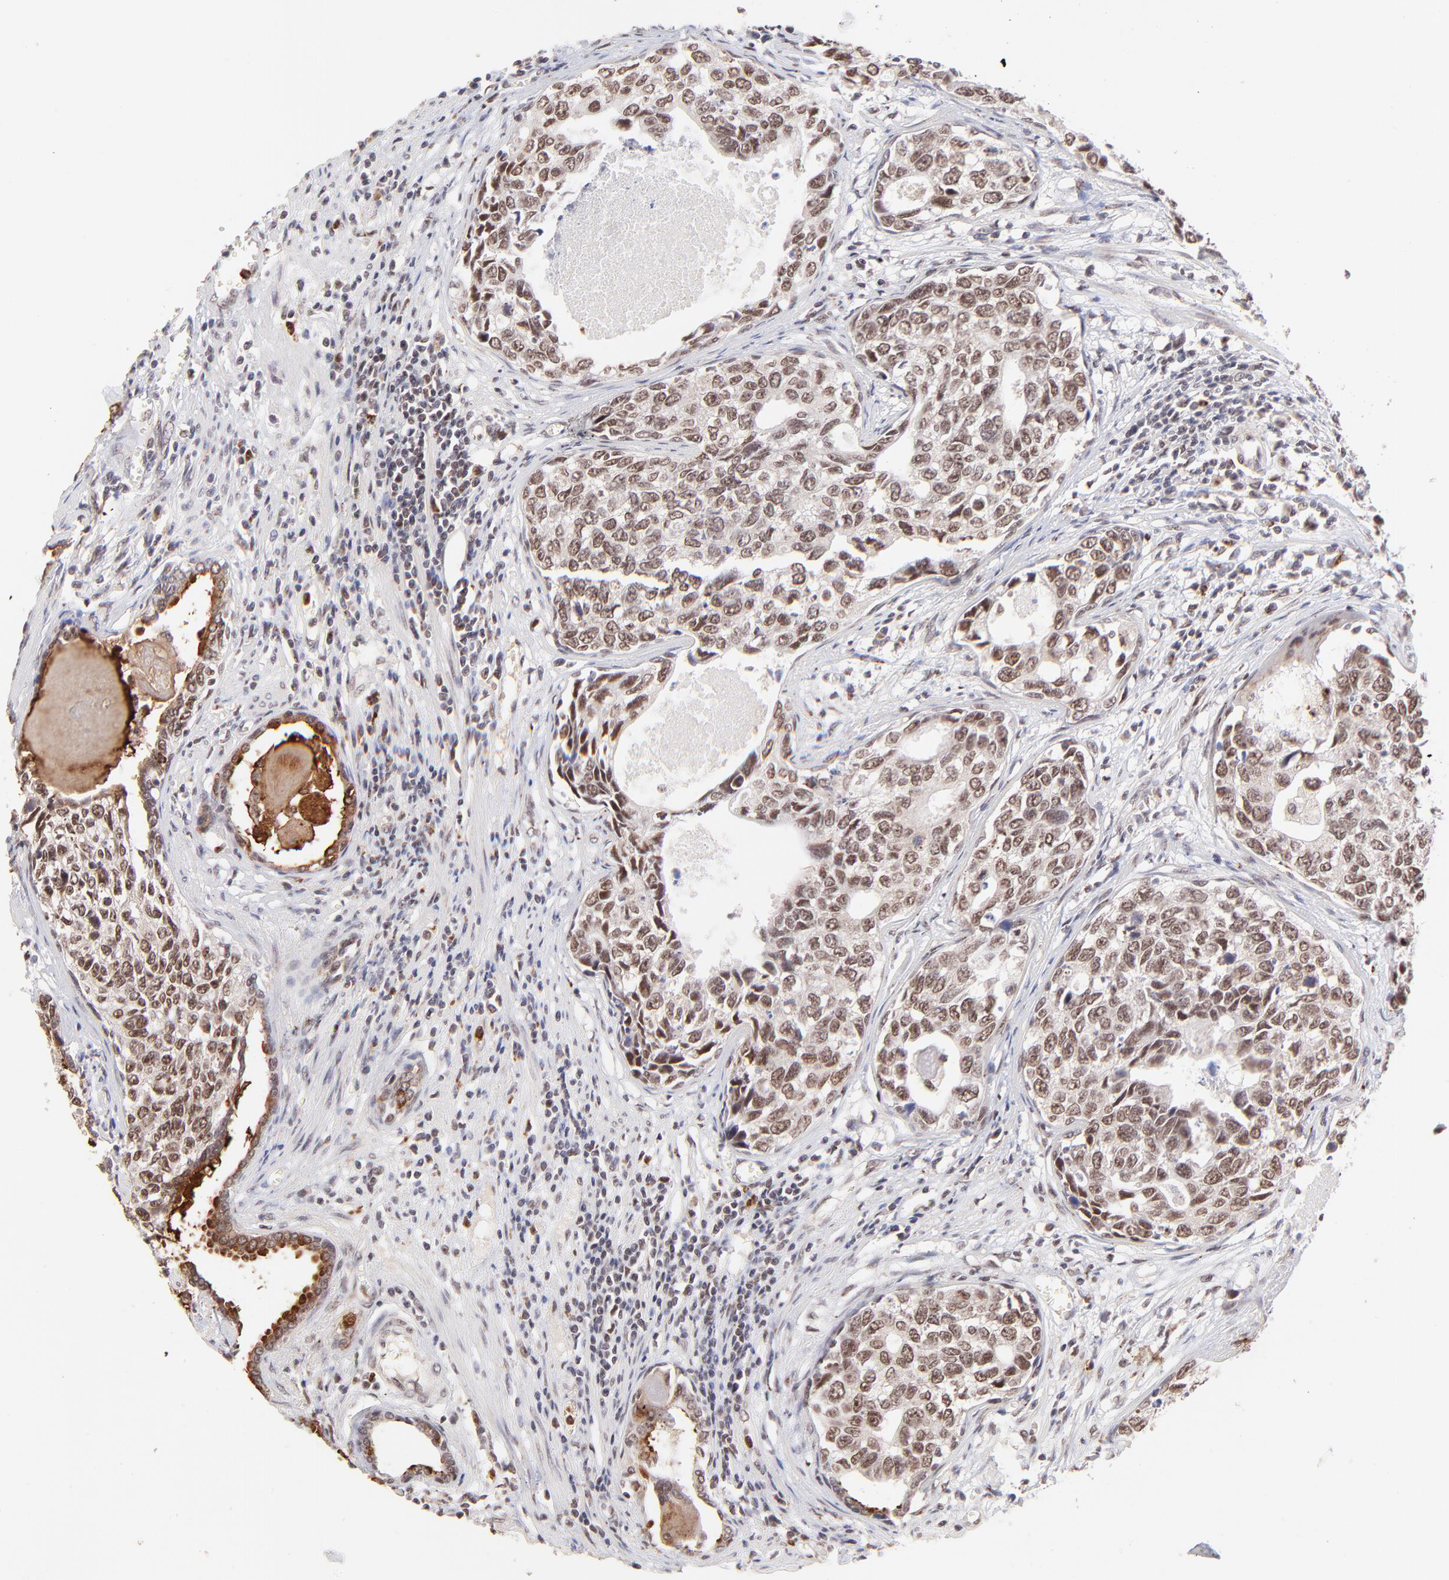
{"staining": {"intensity": "moderate", "quantity": ">75%", "location": "nuclear"}, "tissue": "urothelial cancer", "cell_type": "Tumor cells", "image_type": "cancer", "snomed": [{"axis": "morphology", "description": "Urothelial carcinoma, High grade"}, {"axis": "topography", "description": "Urinary bladder"}], "caption": "A histopathology image of human urothelial cancer stained for a protein demonstrates moderate nuclear brown staining in tumor cells. (Brightfield microscopy of DAB IHC at high magnification).", "gene": "MED12", "patient": {"sex": "male", "age": 81}}